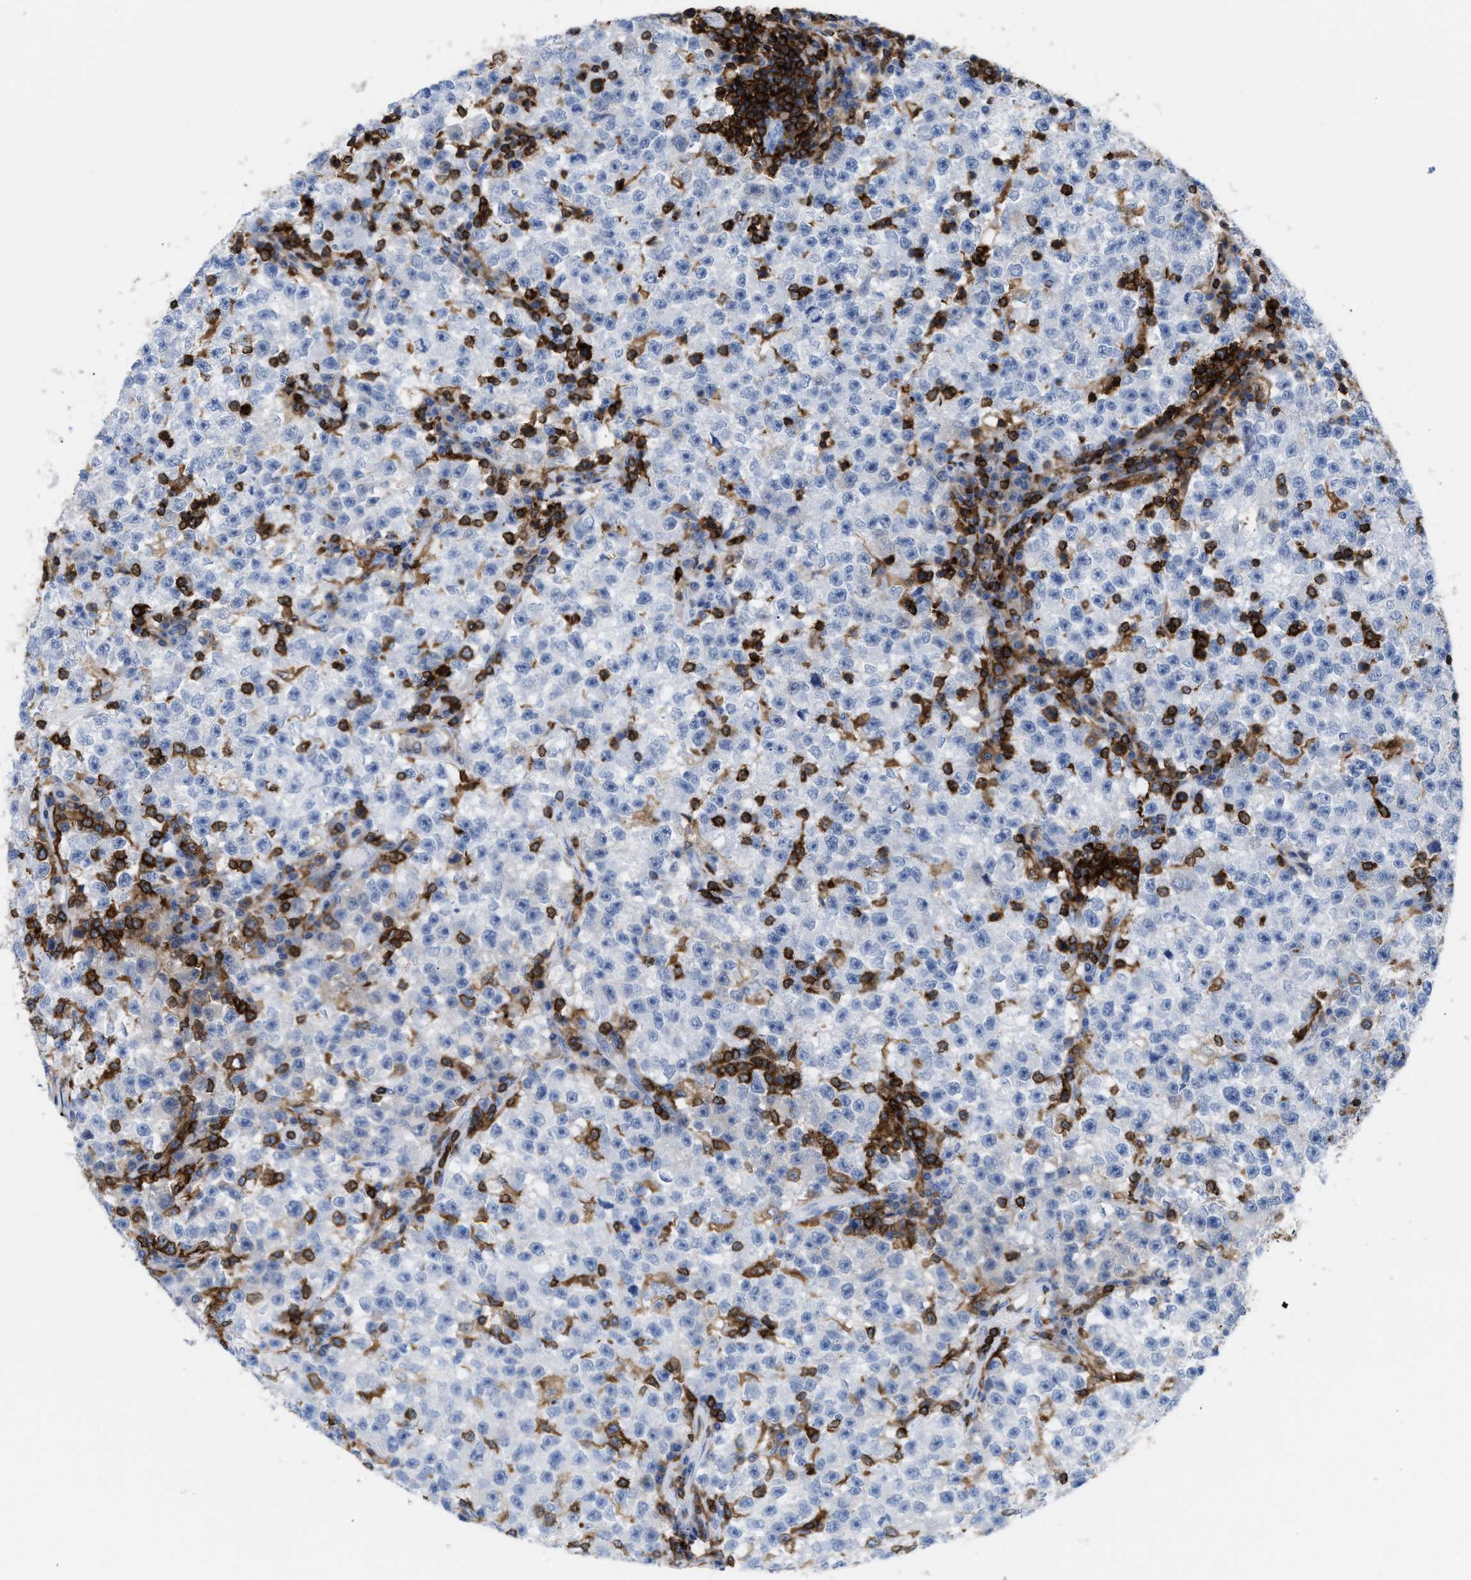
{"staining": {"intensity": "negative", "quantity": "none", "location": "none"}, "tissue": "testis cancer", "cell_type": "Tumor cells", "image_type": "cancer", "snomed": [{"axis": "morphology", "description": "Seminoma, NOS"}, {"axis": "topography", "description": "Testis"}], "caption": "The micrograph shows no significant positivity in tumor cells of seminoma (testis). (Immunohistochemistry (ihc), brightfield microscopy, high magnification).", "gene": "LCP1", "patient": {"sex": "male", "age": 22}}